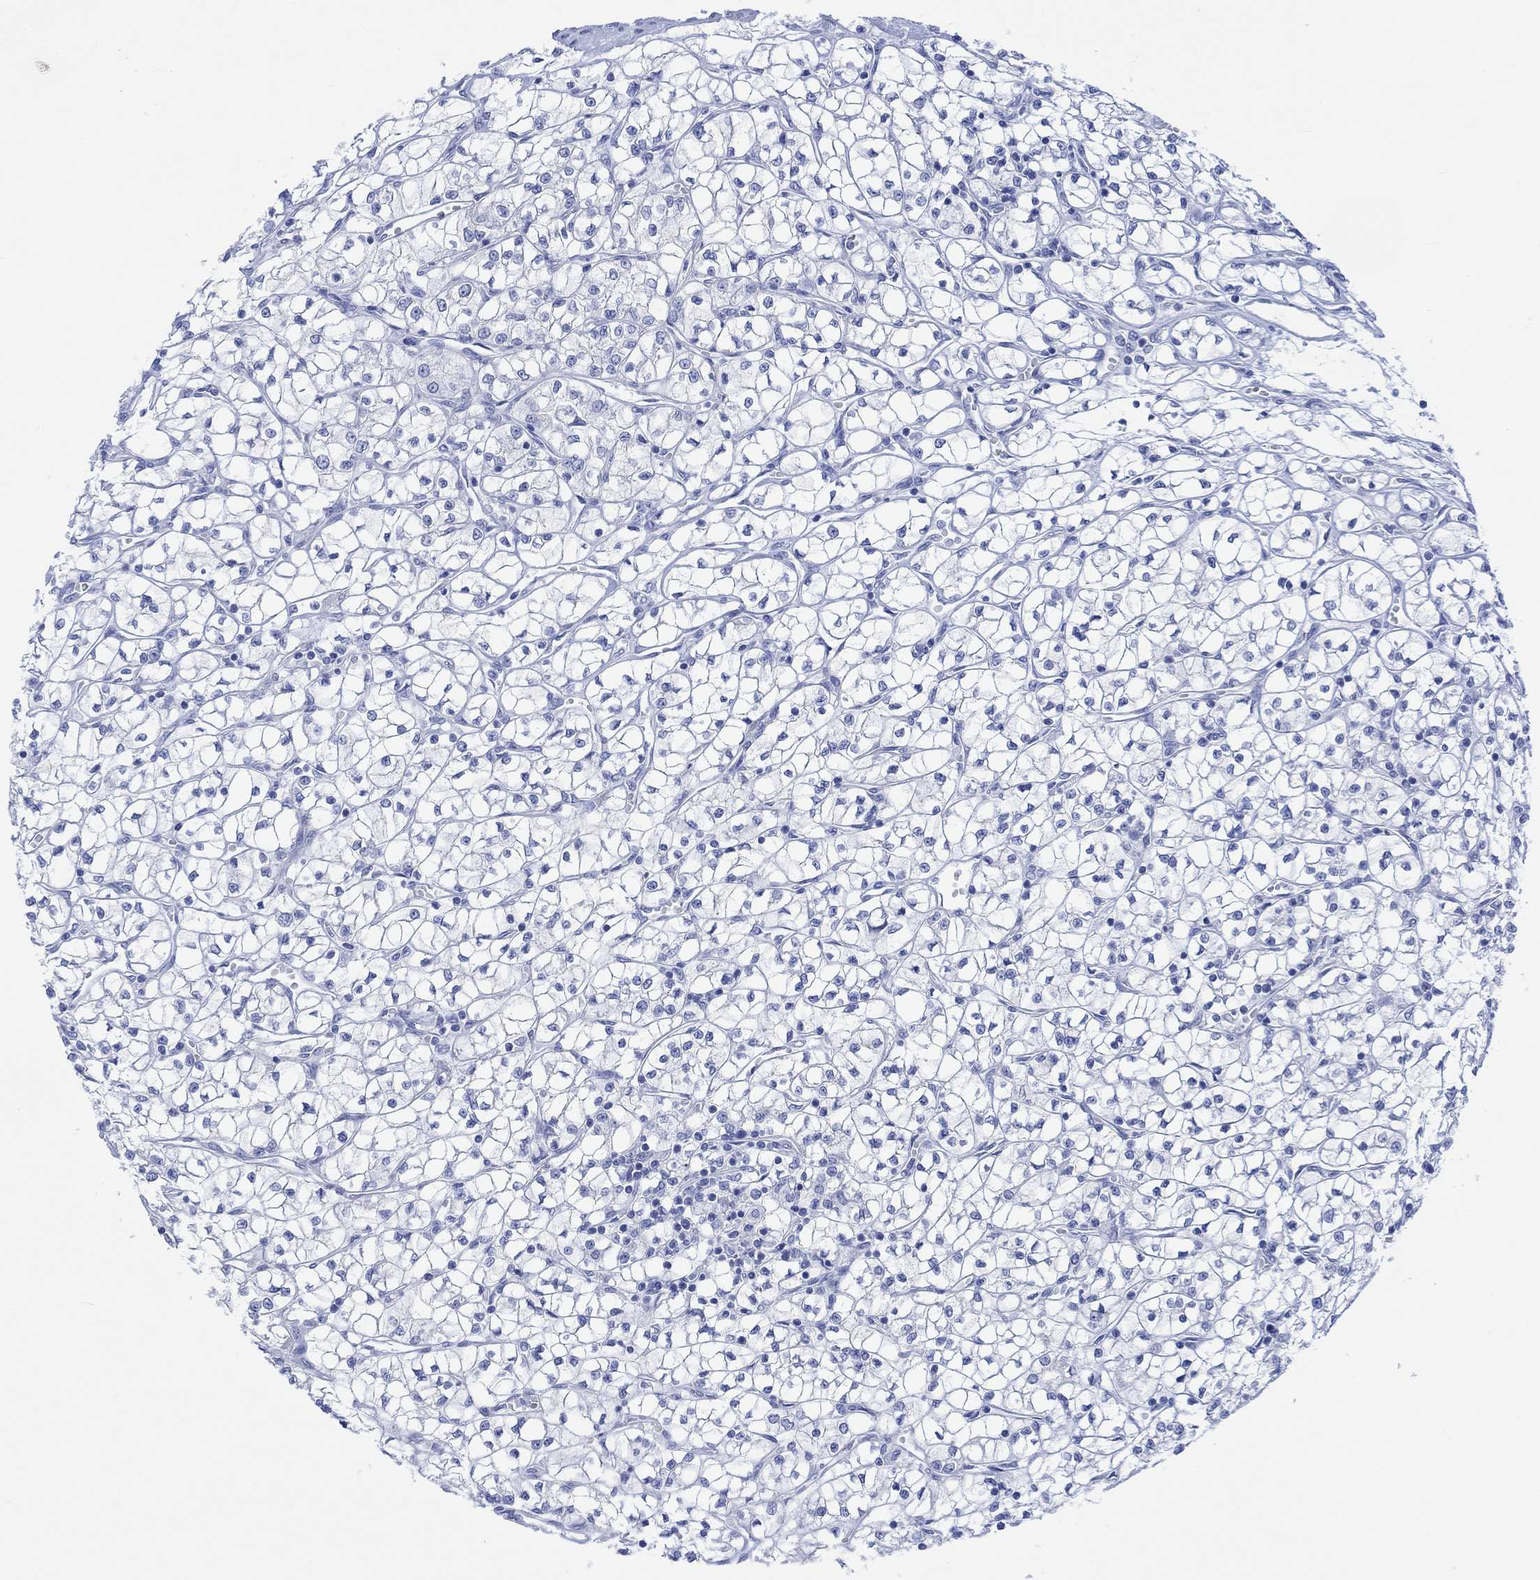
{"staining": {"intensity": "negative", "quantity": "none", "location": "none"}, "tissue": "renal cancer", "cell_type": "Tumor cells", "image_type": "cancer", "snomed": [{"axis": "morphology", "description": "Adenocarcinoma, NOS"}, {"axis": "topography", "description": "Kidney"}], "caption": "Tumor cells show no significant expression in renal adenocarcinoma.", "gene": "CALCA", "patient": {"sex": "female", "age": 64}}